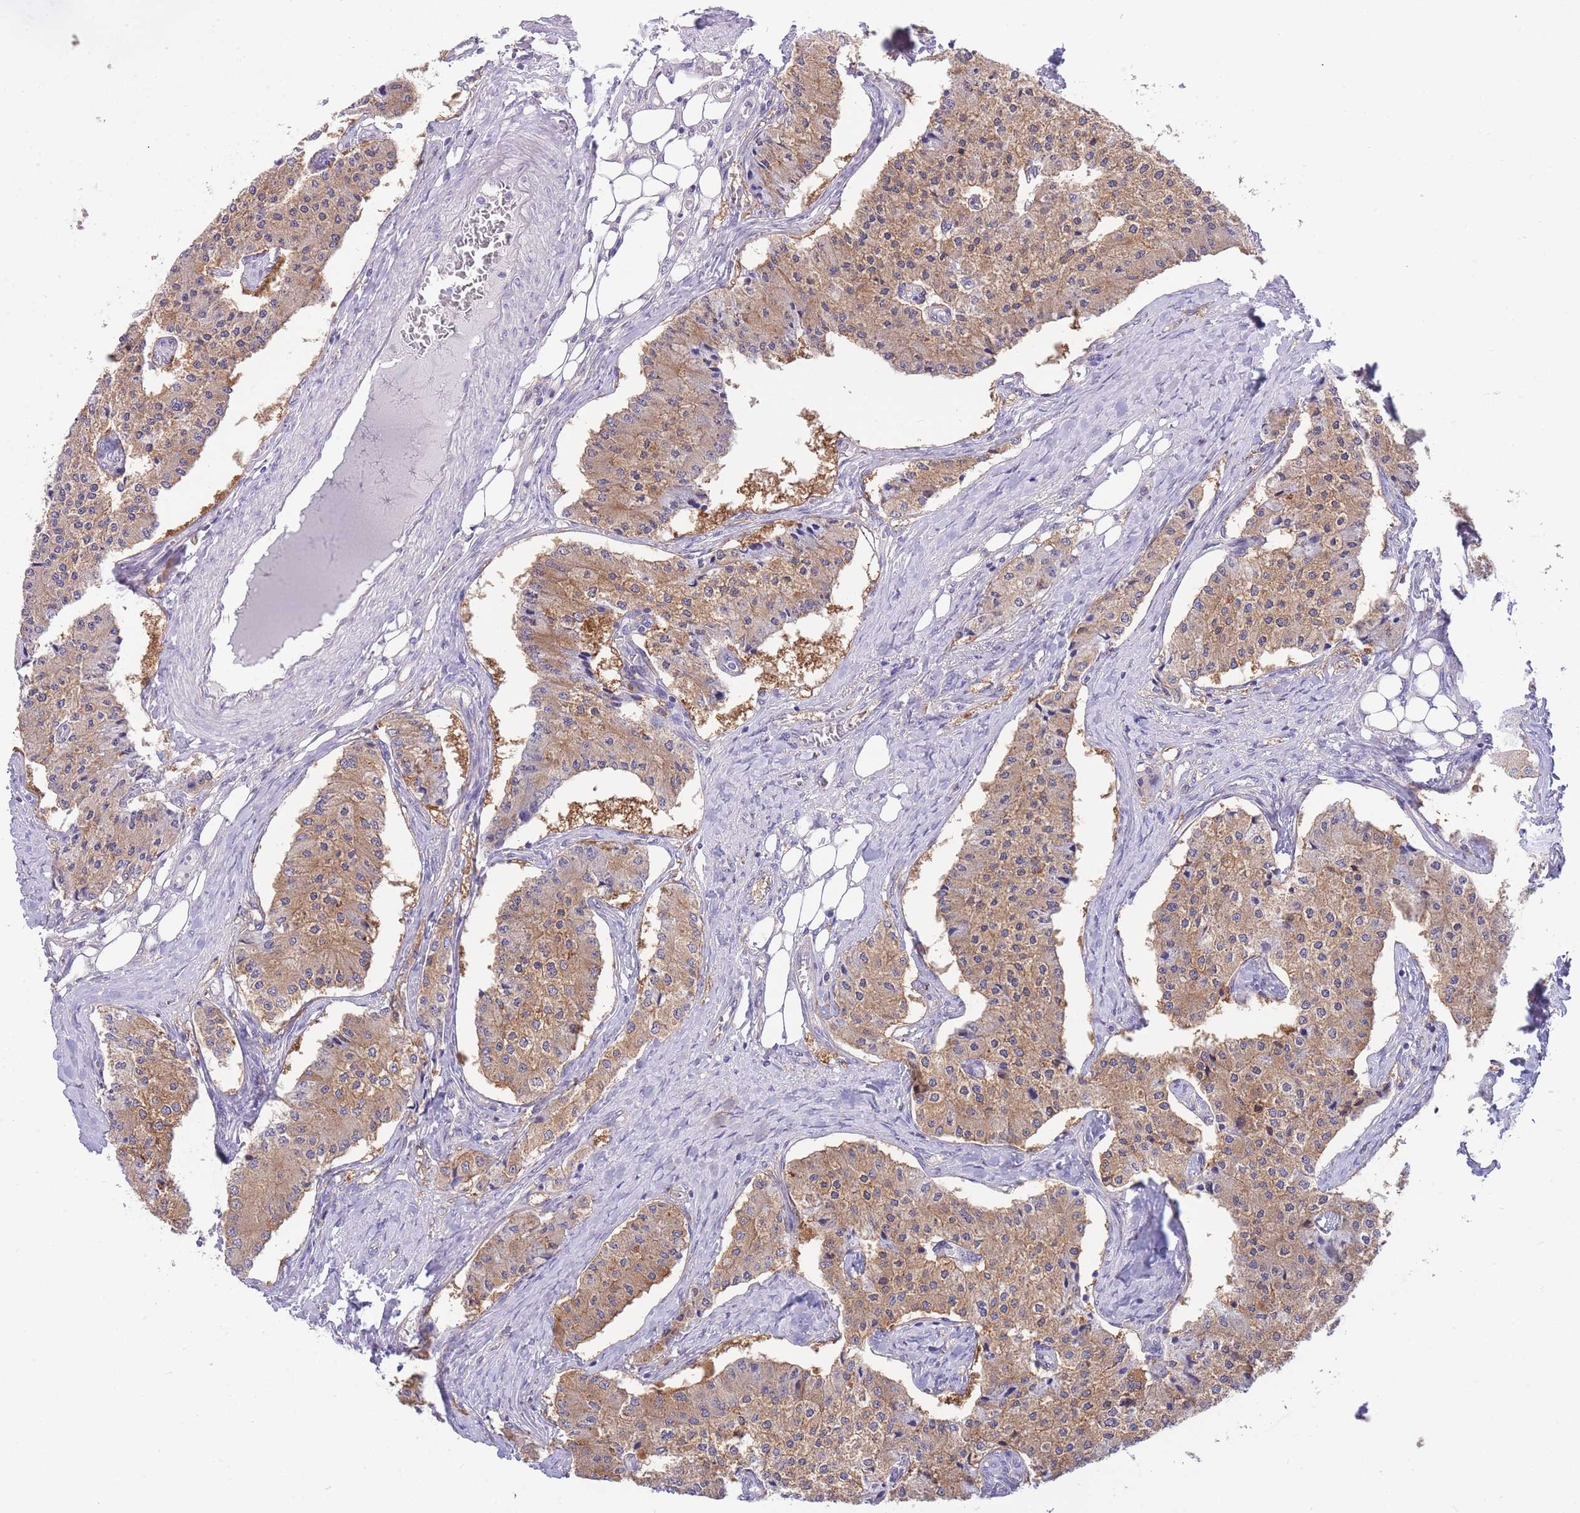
{"staining": {"intensity": "moderate", "quantity": ">75%", "location": "cytoplasmic/membranous"}, "tissue": "carcinoid", "cell_type": "Tumor cells", "image_type": "cancer", "snomed": [{"axis": "morphology", "description": "Carcinoid, malignant, NOS"}, {"axis": "topography", "description": "Colon"}], "caption": "Immunohistochemical staining of human carcinoid reveals medium levels of moderate cytoplasmic/membranous staining in about >75% of tumor cells.", "gene": "NAMPT", "patient": {"sex": "female", "age": 52}}